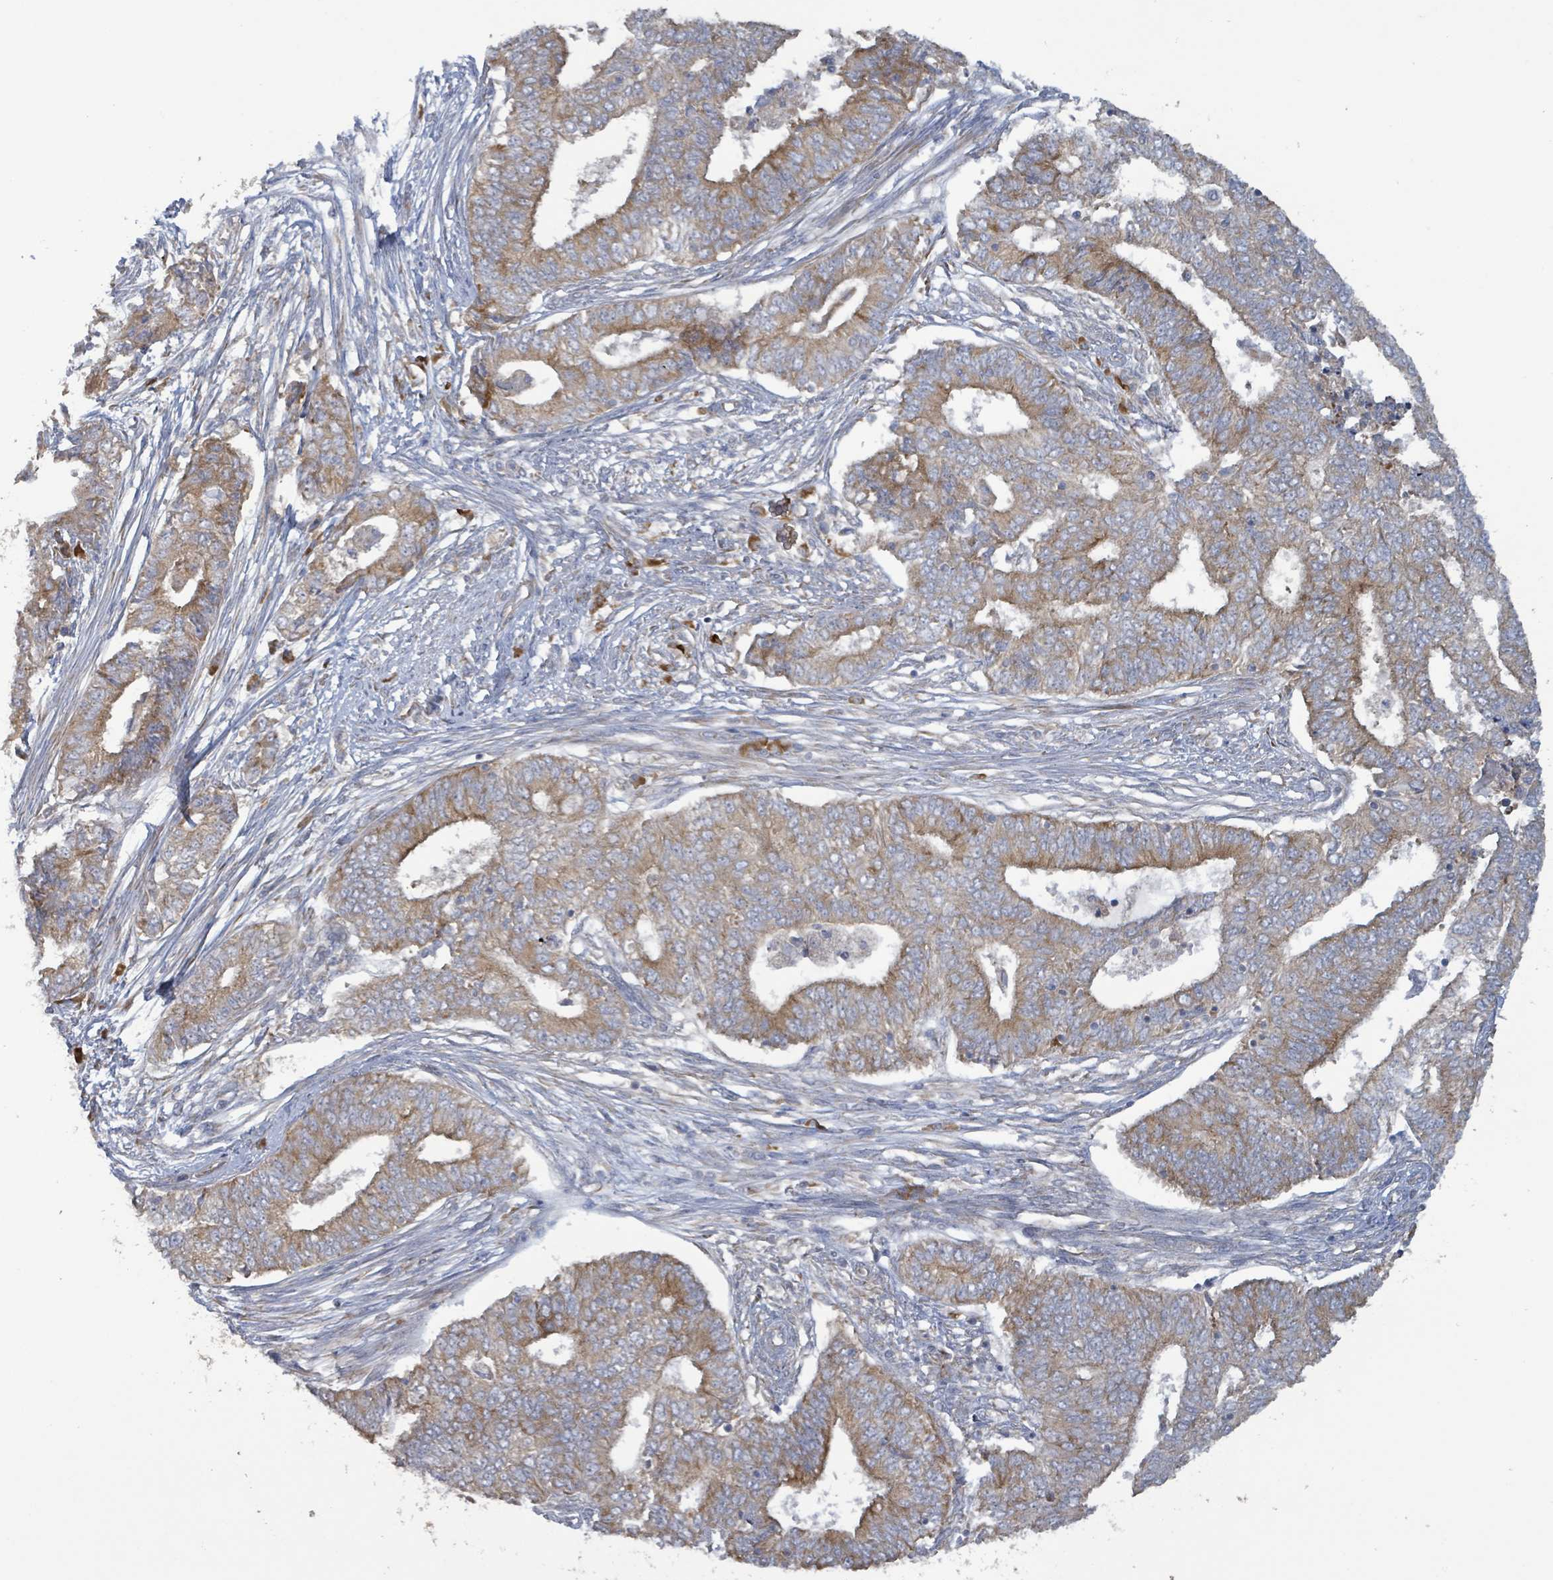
{"staining": {"intensity": "moderate", "quantity": ">75%", "location": "cytoplasmic/membranous"}, "tissue": "endometrial cancer", "cell_type": "Tumor cells", "image_type": "cancer", "snomed": [{"axis": "morphology", "description": "Adenocarcinoma, NOS"}, {"axis": "topography", "description": "Endometrium"}], "caption": "Human endometrial adenocarcinoma stained with a protein marker demonstrates moderate staining in tumor cells.", "gene": "RPL32", "patient": {"sex": "female", "age": 62}}